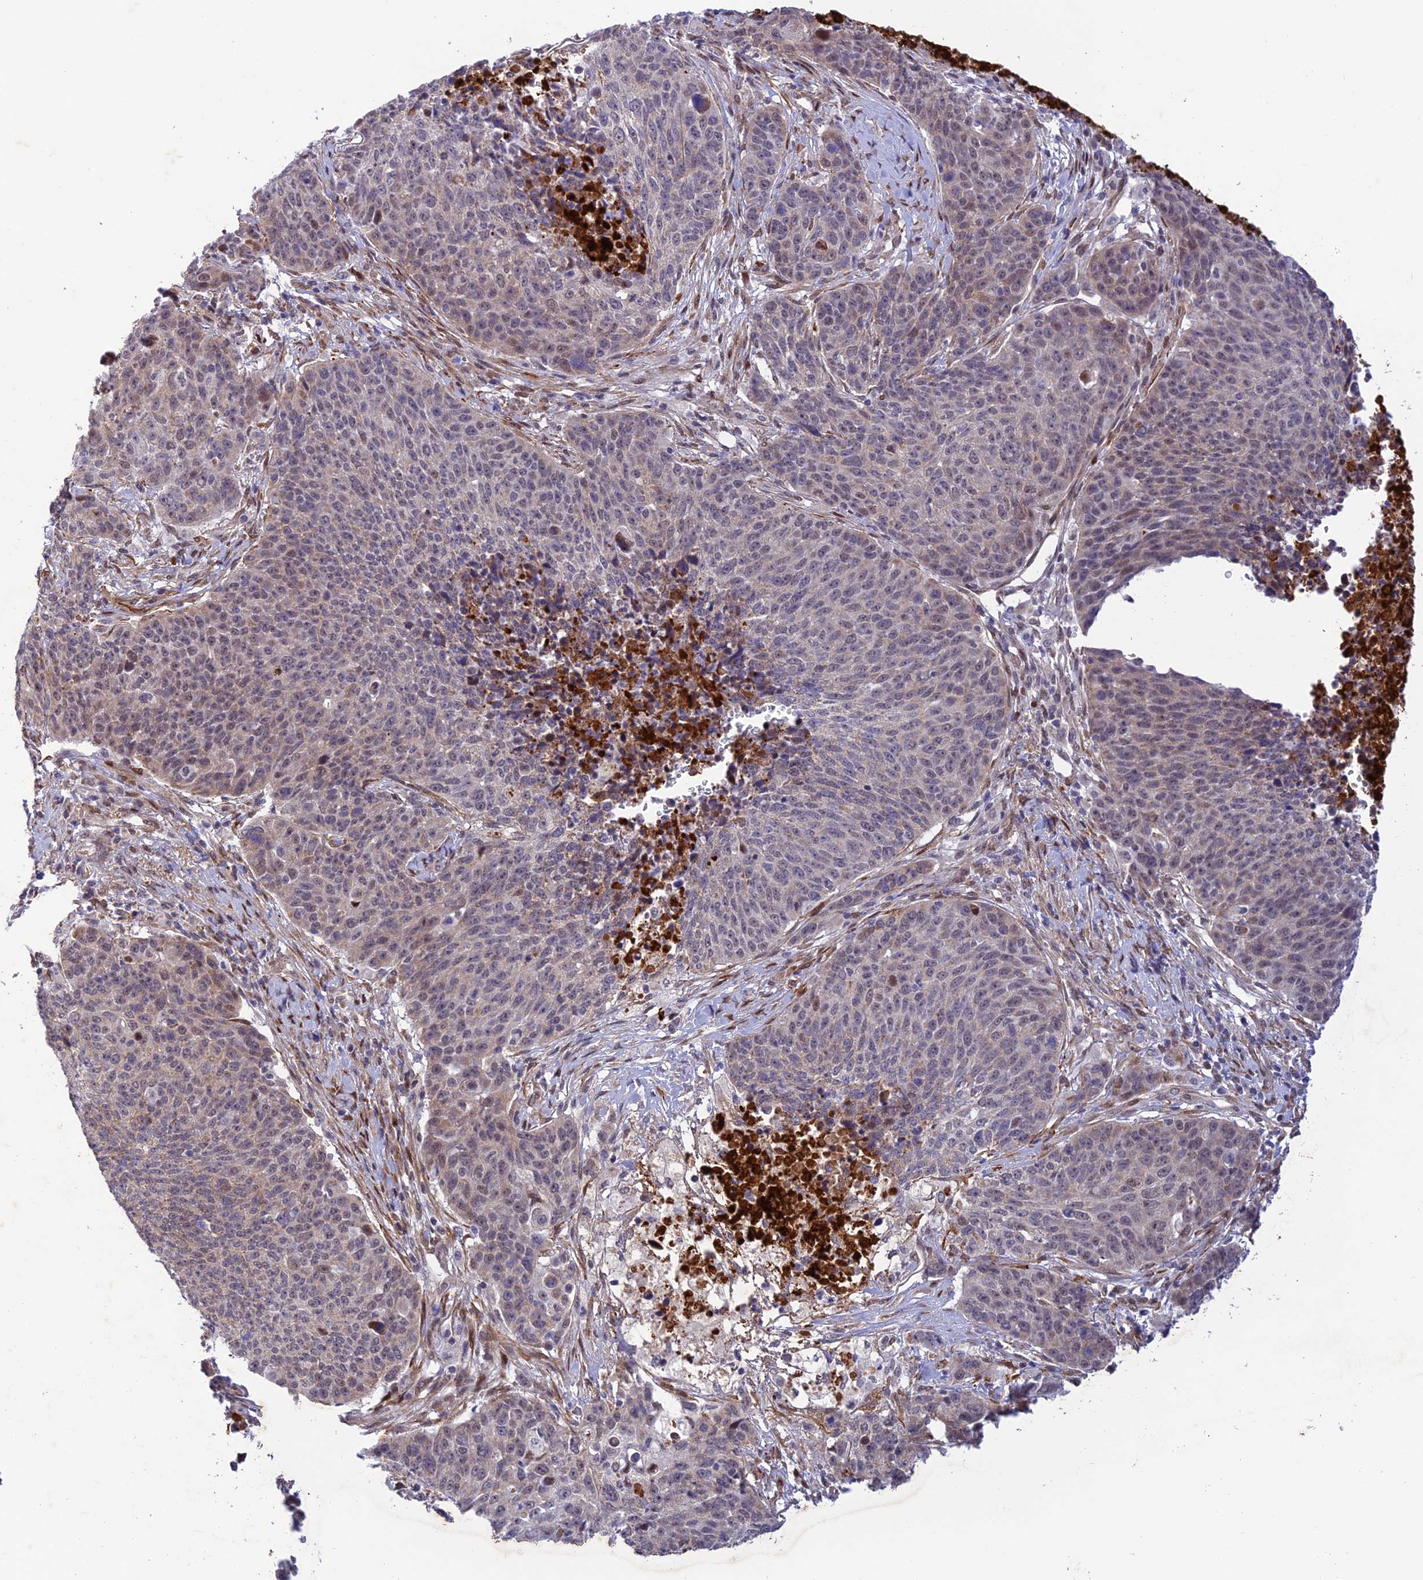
{"staining": {"intensity": "weak", "quantity": "25%-75%", "location": "cytoplasmic/membranous"}, "tissue": "lung cancer", "cell_type": "Tumor cells", "image_type": "cancer", "snomed": [{"axis": "morphology", "description": "Normal tissue, NOS"}, {"axis": "morphology", "description": "Squamous cell carcinoma, NOS"}, {"axis": "topography", "description": "Lymph node"}, {"axis": "topography", "description": "Lung"}], "caption": "Tumor cells demonstrate low levels of weak cytoplasmic/membranous staining in approximately 25%-75% of cells in human lung squamous cell carcinoma.", "gene": "WDR55", "patient": {"sex": "male", "age": 66}}